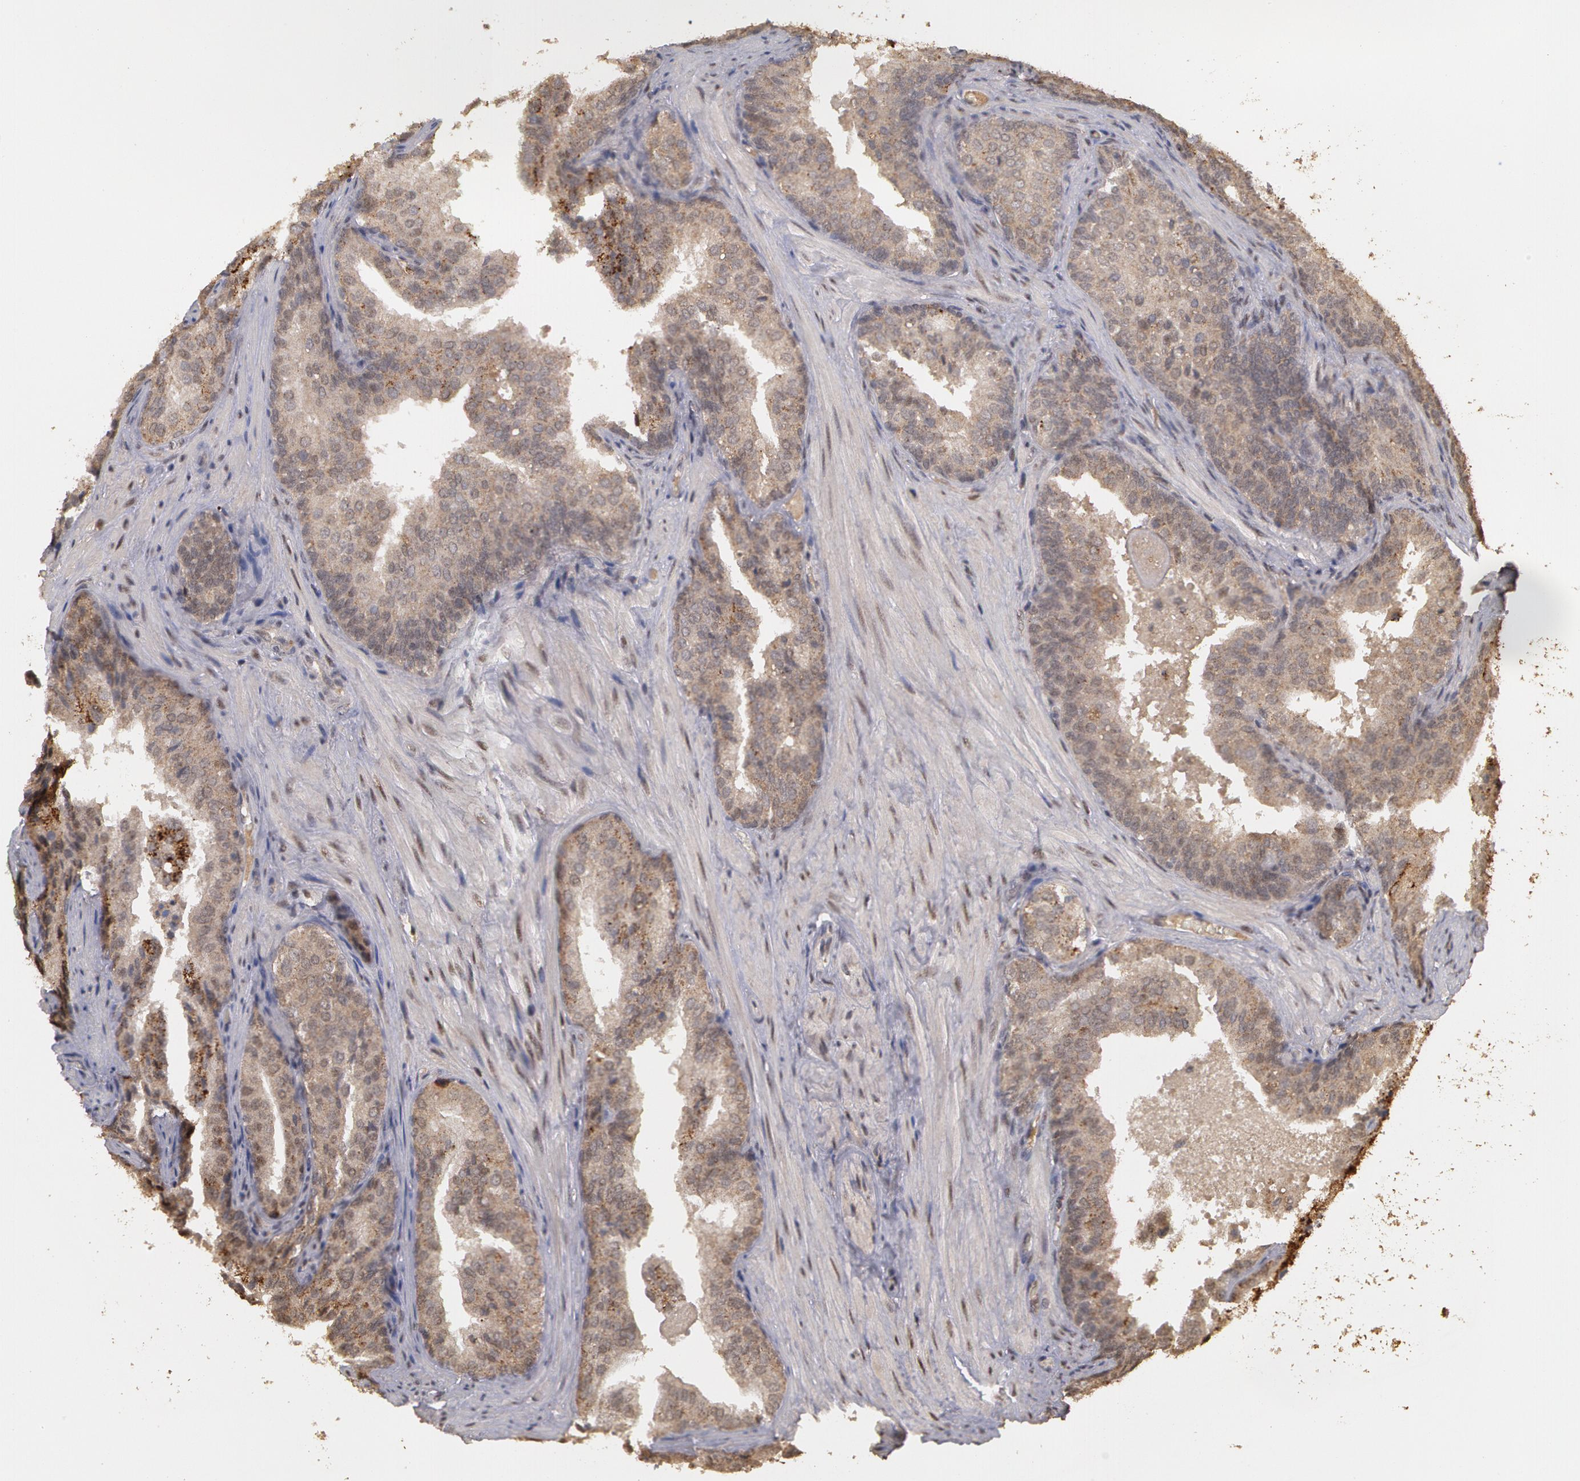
{"staining": {"intensity": "weak", "quantity": ">75%", "location": "cytoplasmic/membranous"}, "tissue": "prostate cancer", "cell_type": "Tumor cells", "image_type": "cancer", "snomed": [{"axis": "morphology", "description": "Adenocarcinoma, Low grade"}, {"axis": "topography", "description": "Prostate"}], "caption": "Protein expression analysis of prostate cancer displays weak cytoplasmic/membranous expression in approximately >75% of tumor cells.", "gene": "GLIS1", "patient": {"sex": "male", "age": 69}}